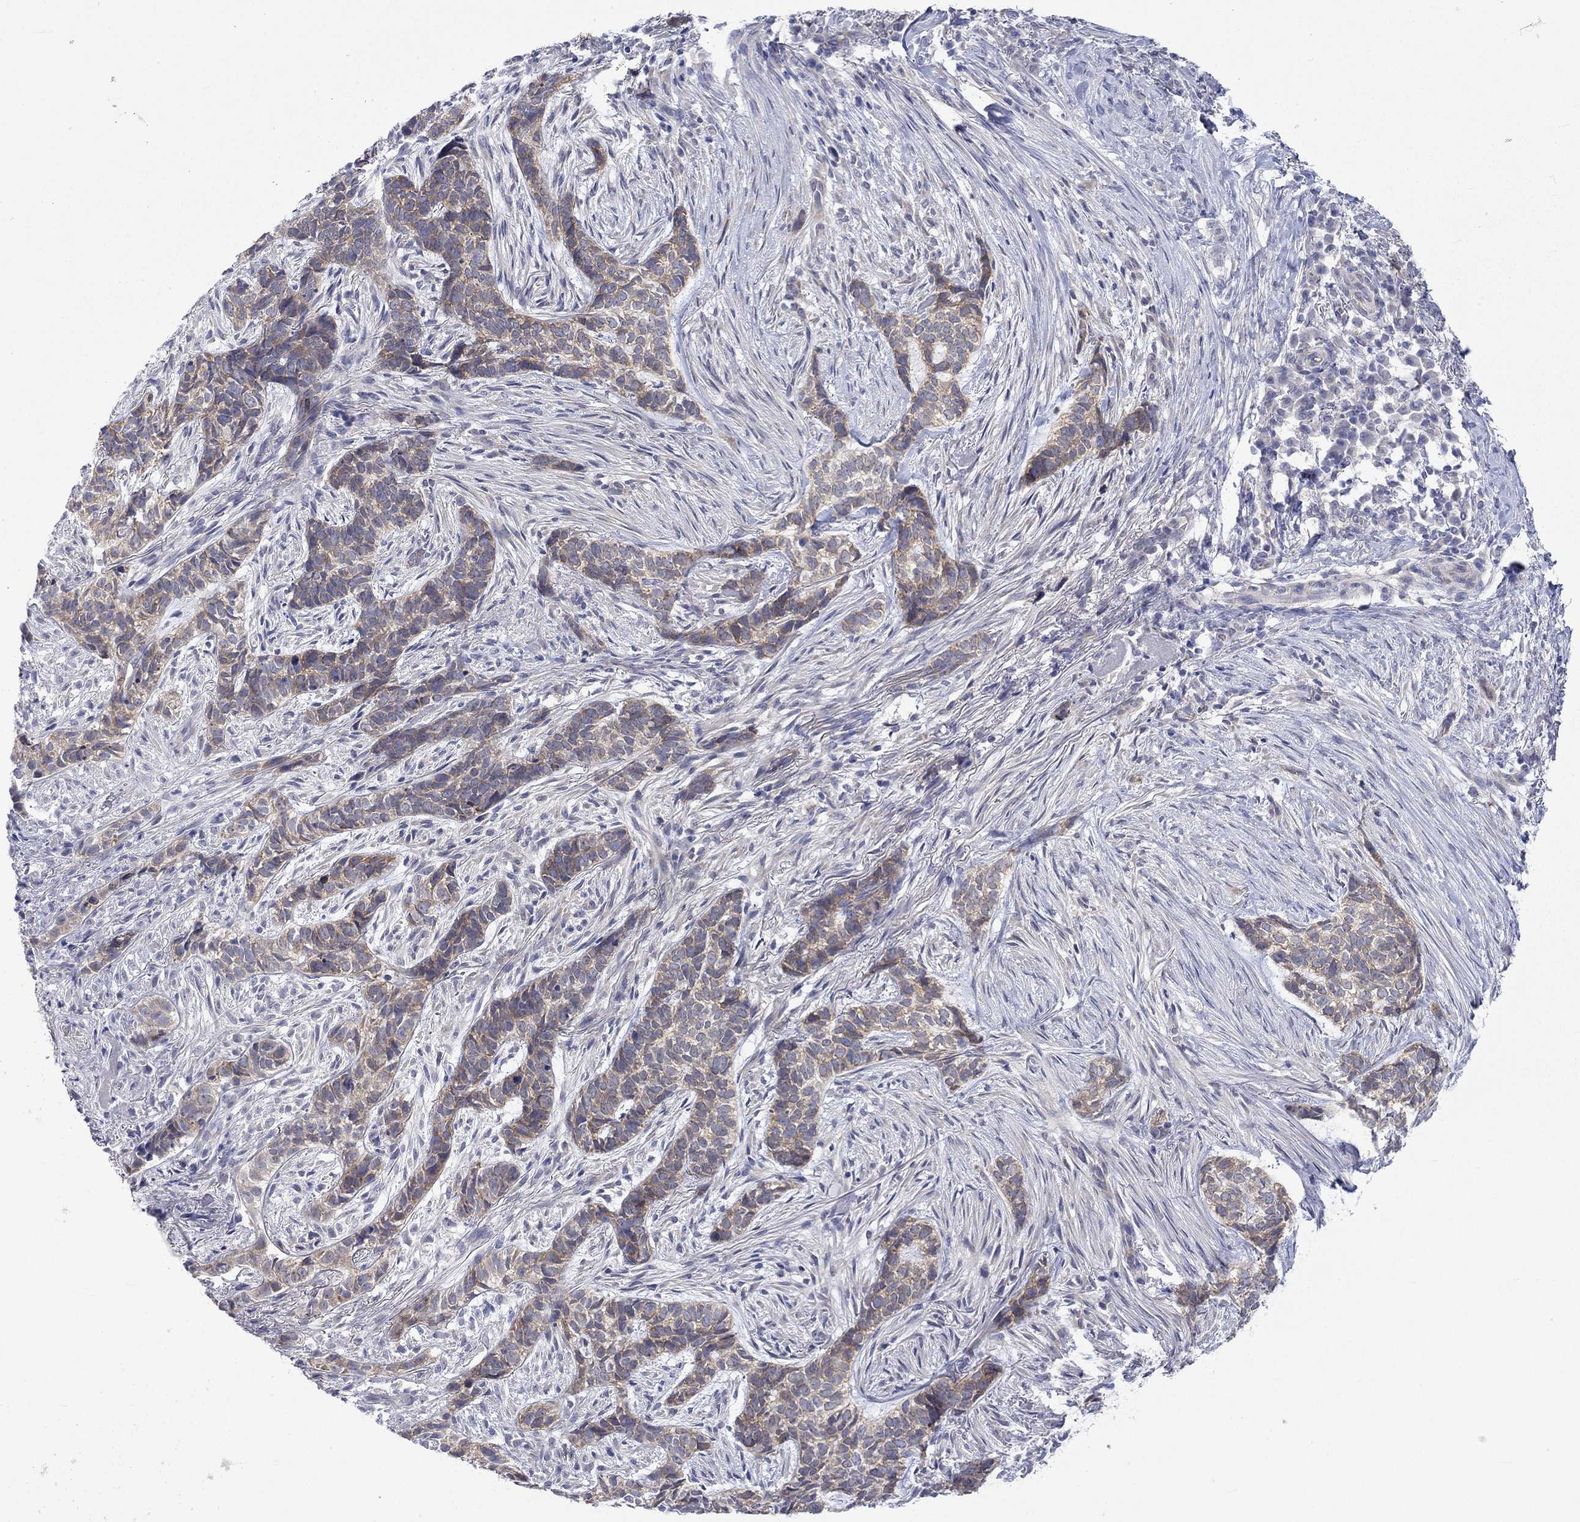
{"staining": {"intensity": "moderate", "quantity": "25%-75%", "location": "cytoplasmic/membranous"}, "tissue": "skin cancer", "cell_type": "Tumor cells", "image_type": "cancer", "snomed": [{"axis": "morphology", "description": "Basal cell carcinoma"}, {"axis": "topography", "description": "Skin"}], "caption": "Tumor cells display moderate cytoplasmic/membranous staining in about 25%-75% of cells in skin cancer (basal cell carcinoma).", "gene": "CERS1", "patient": {"sex": "female", "age": 69}}